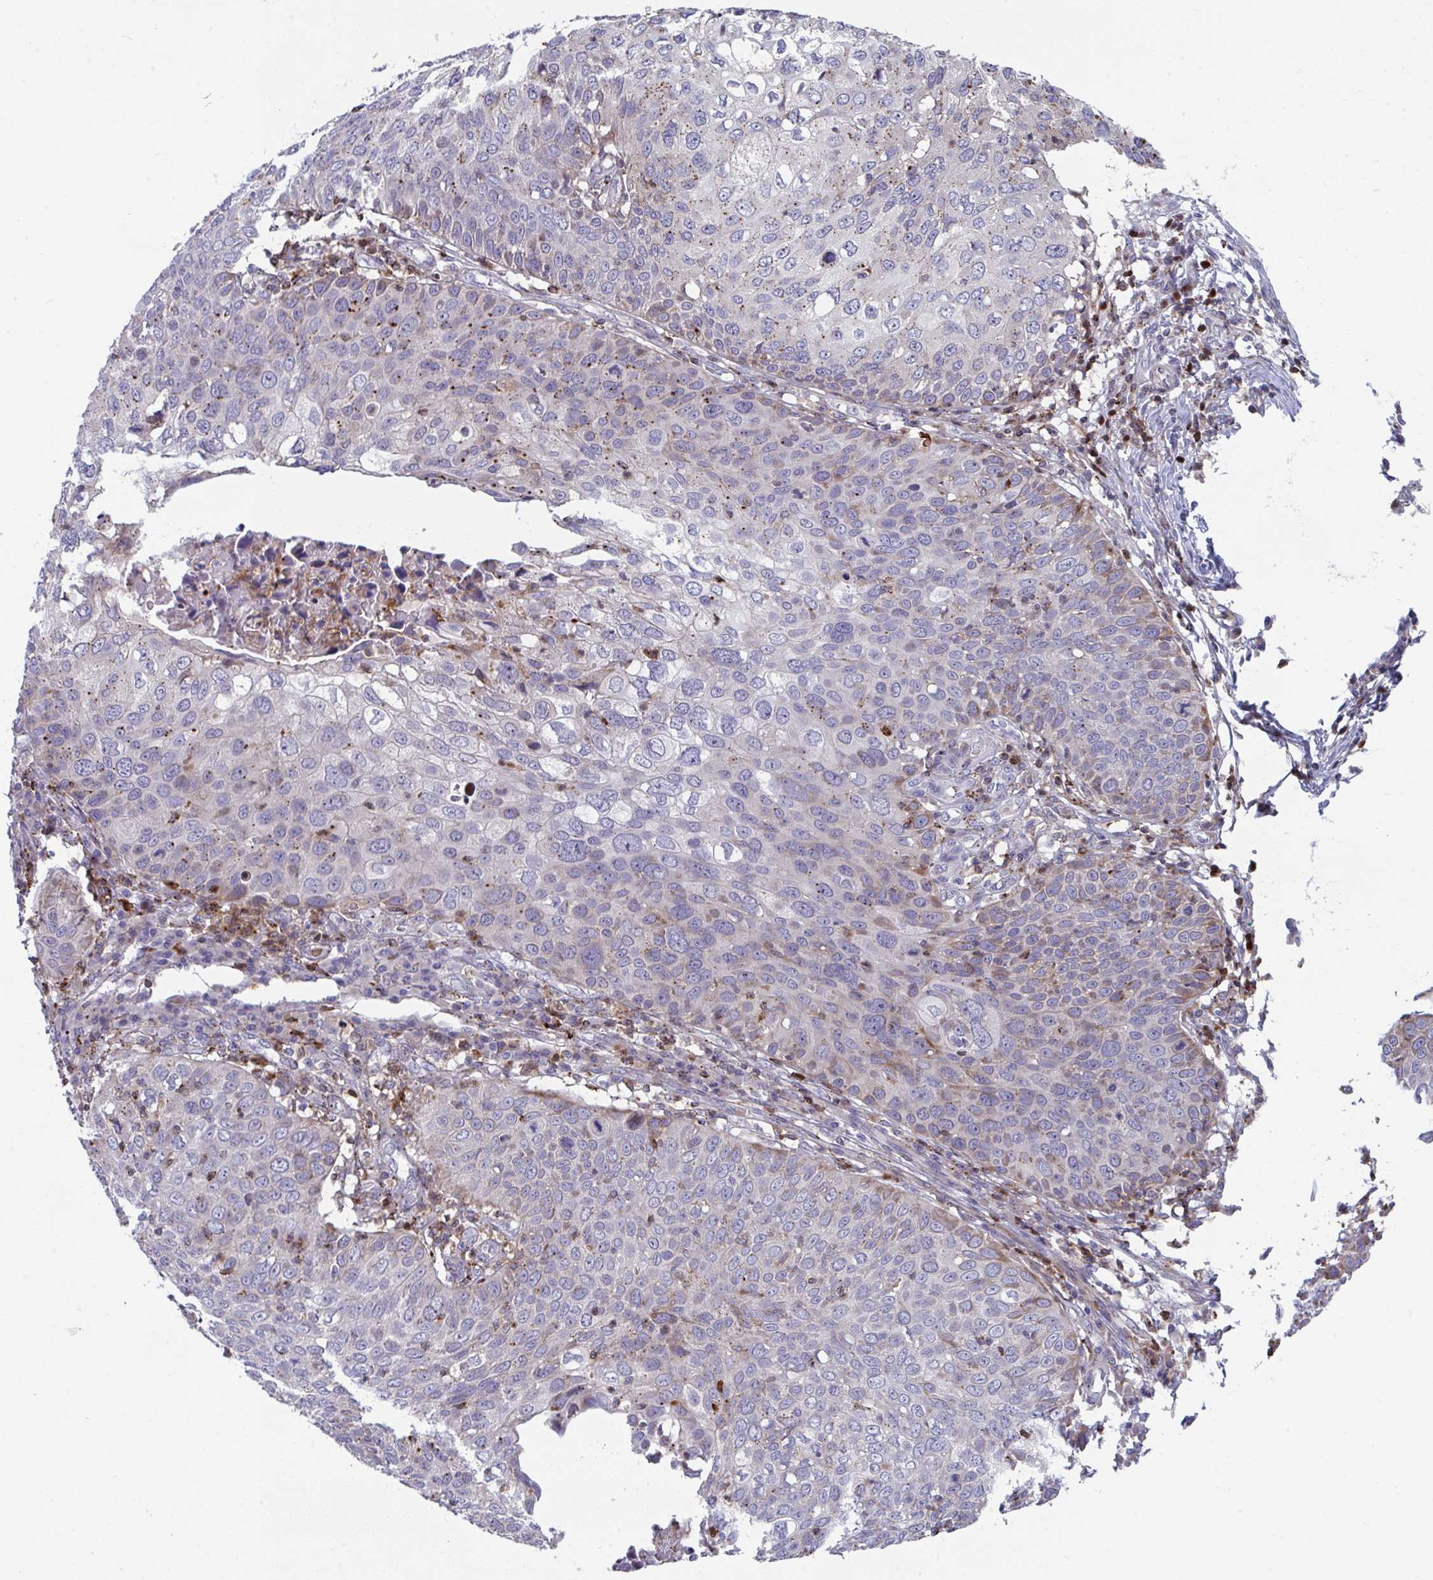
{"staining": {"intensity": "weak", "quantity": "<25%", "location": "cytoplasmic/membranous"}, "tissue": "skin cancer", "cell_type": "Tumor cells", "image_type": "cancer", "snomed": [{"axis": "morphology", "description": "Squamous cell carcinoma, NOS"}, {"axis": "topography", "description": "Skin"}], "caption": "A histopathology image of skin cancer (squamous cell carcinoma) stained for a protein displays no brown staining in tumor cells.", "gene": "AOC2", "patient": {"sex": "male", "age": 87}}